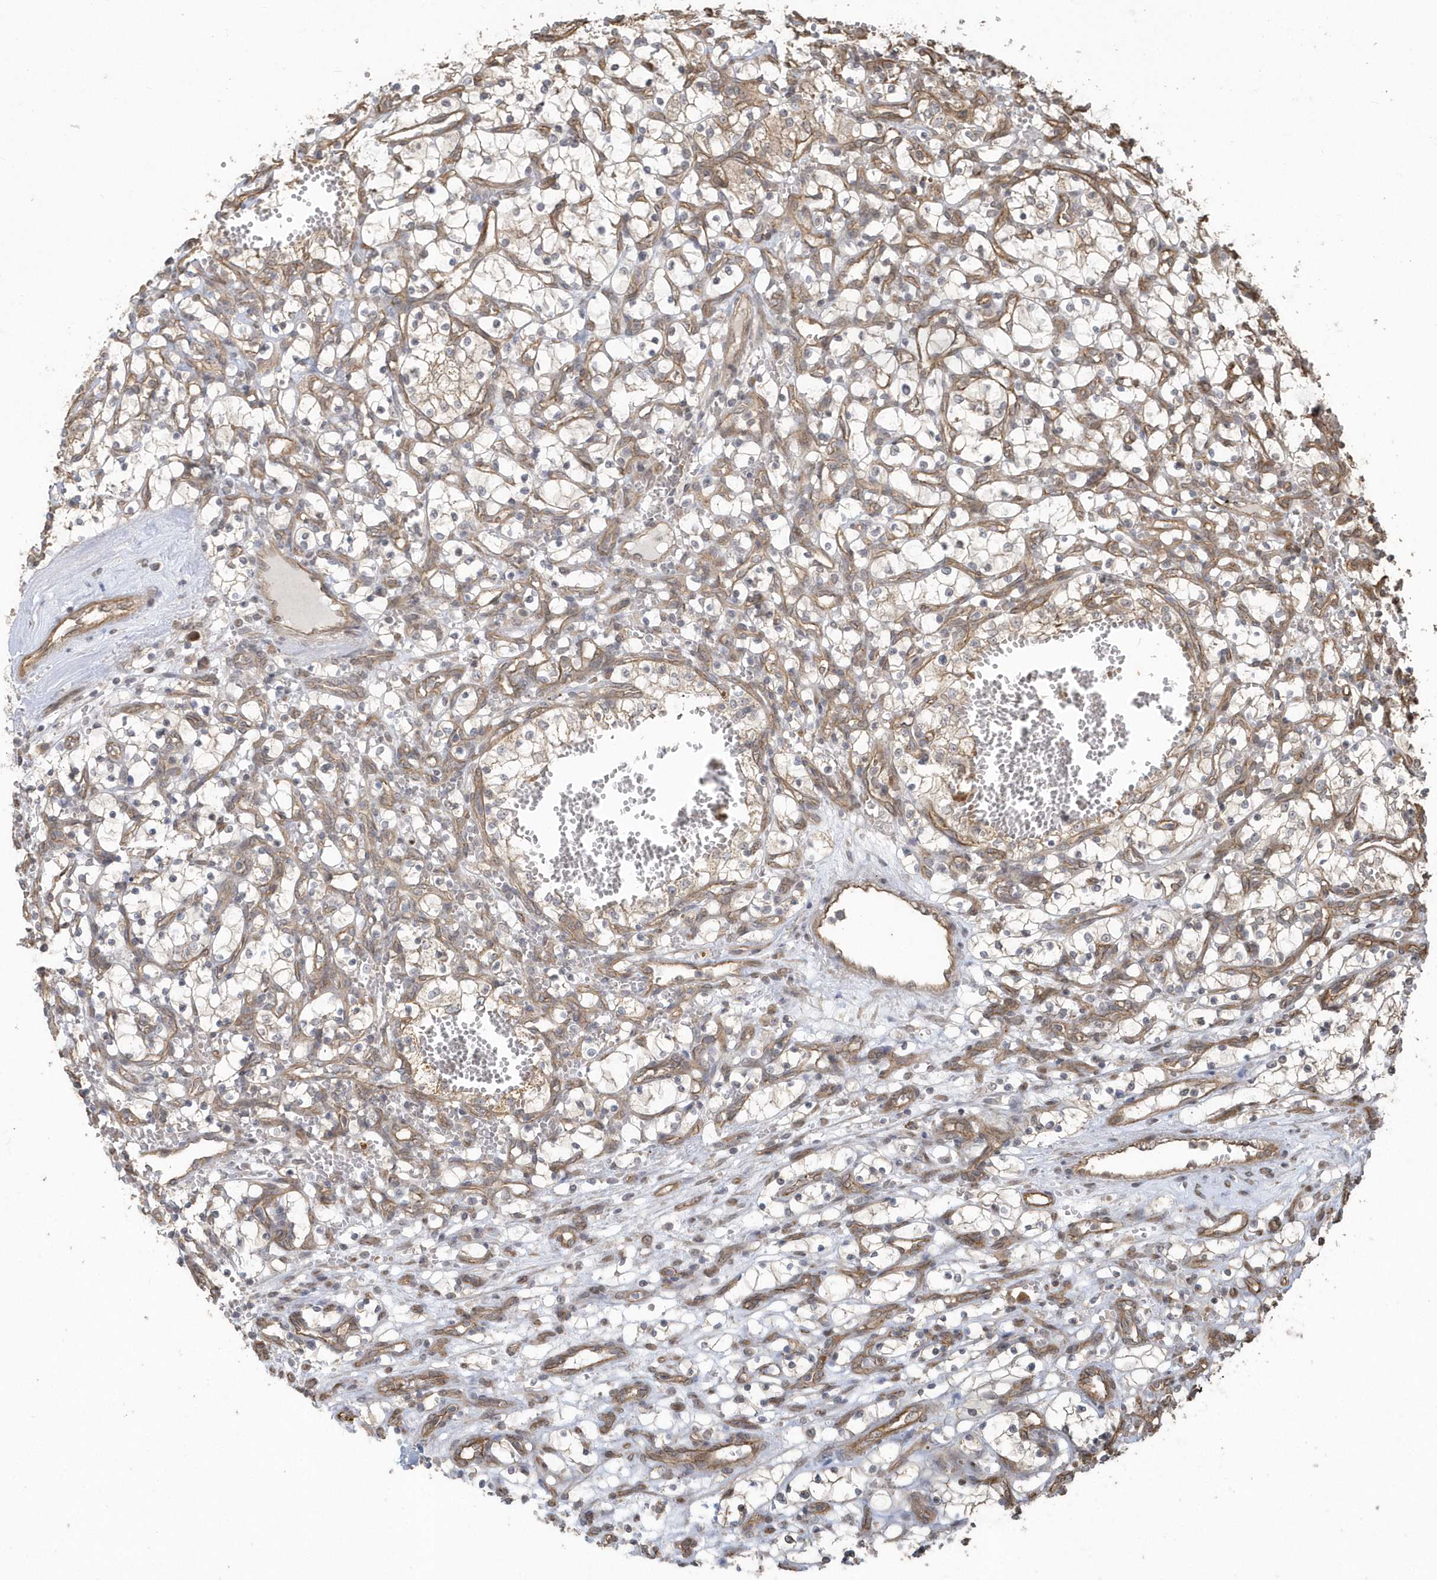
{"staining": {"intensity": "weak", "quantity": "25%-75%", "location": "cytoplasmic/membranous"}, "tissue": "renal cancer", "cell_type": "Tumor cells", "image_type": "cancer", "snomed": [{"axis": "morphology", "description": "Adenocarcinoma, NOS"}, {"axis": "topography", "description": "Kidney"}], "caption": "Immunohistochemistry (IHC) micrograph of renal cancer stained for a protein (brown), which reveals low levels of weak cytoplasmic/membranous positivity in about 25%-75% of tumor cells.", "gene": "HERPUD1", "patient": {"sex": "female", "age": 69}}